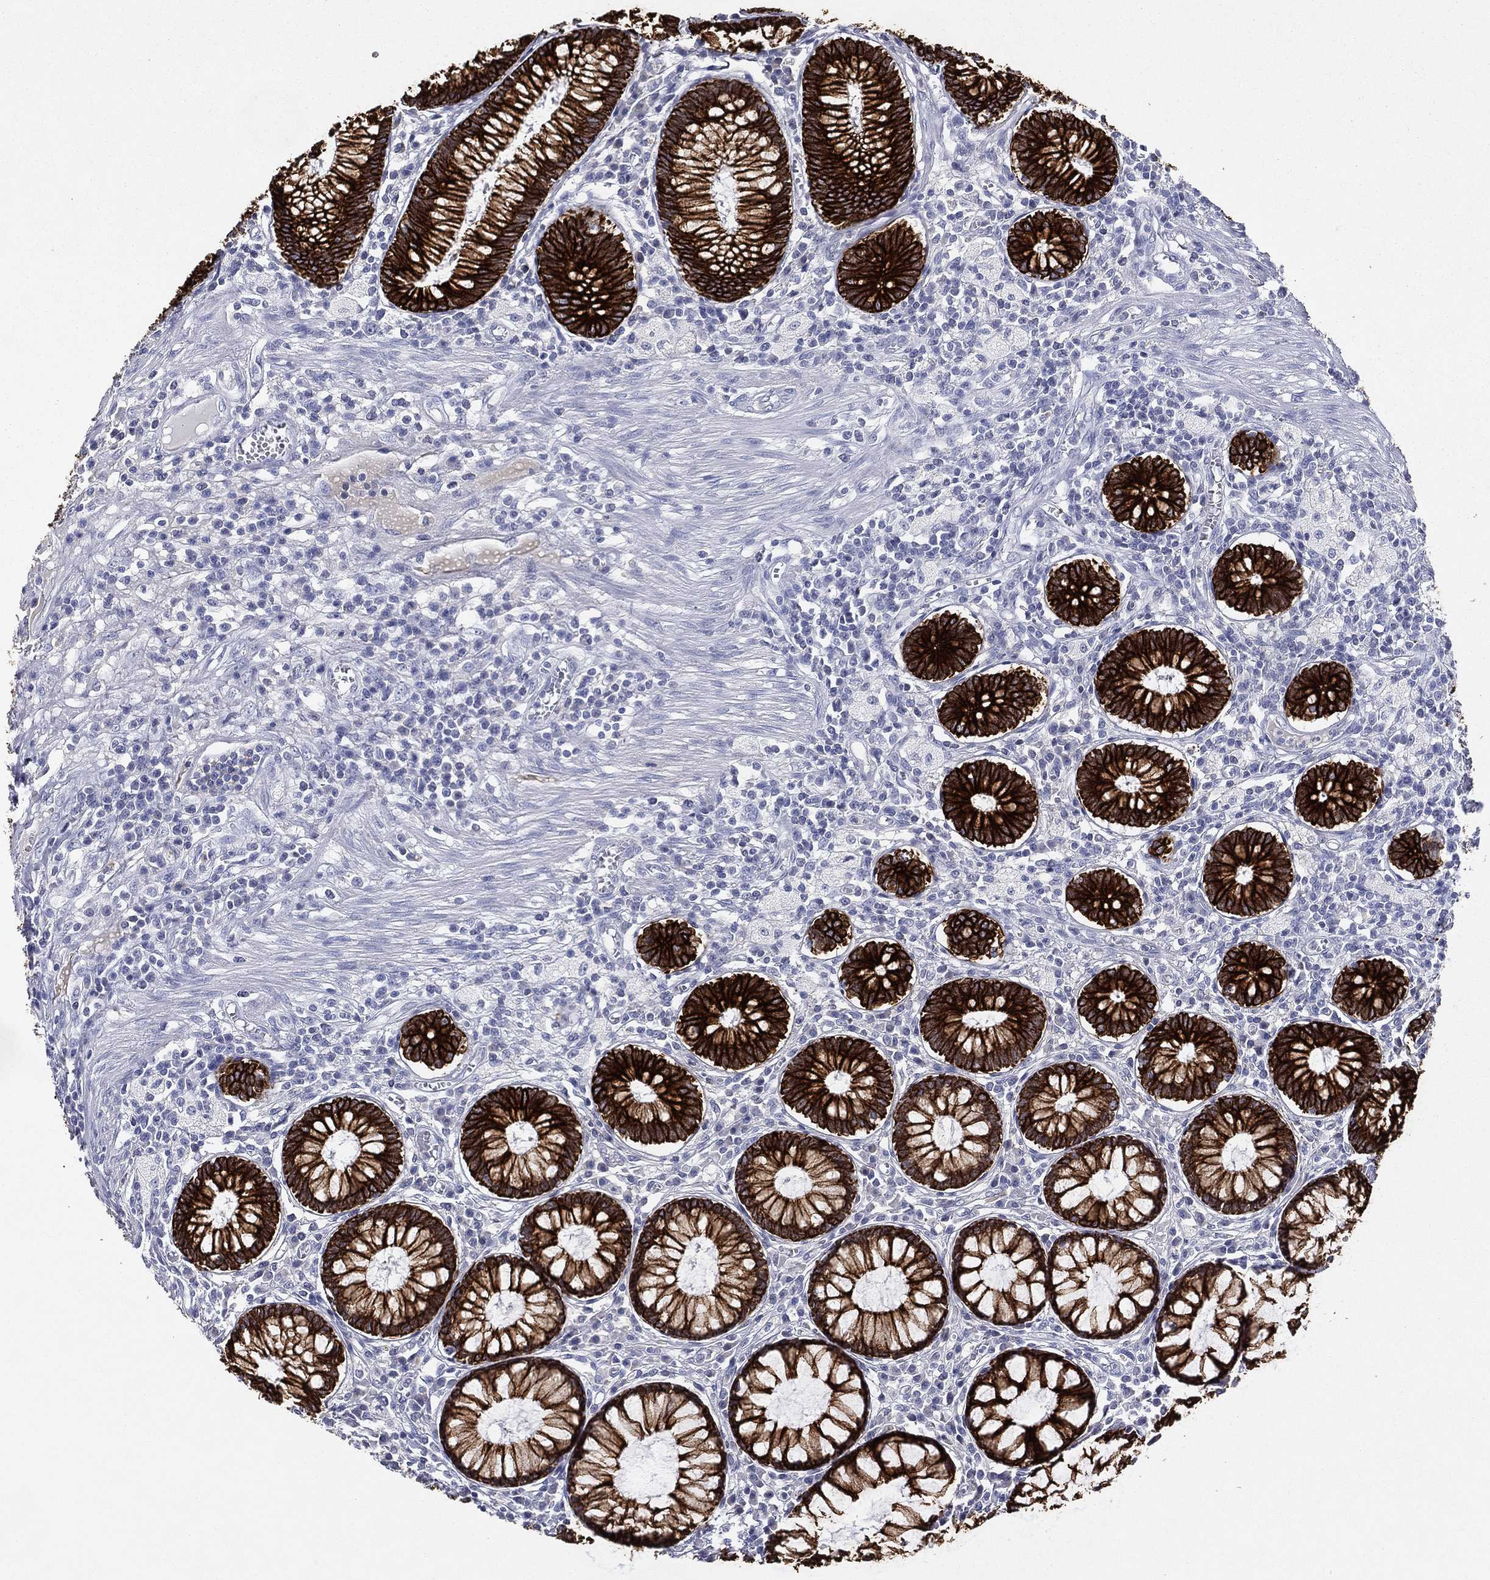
{"staining": {"intensity": "negative", "quantity": "none", "location": "none"}, "tissue": "colon", "cell_type": "Endothelial cells", "image_type": "normal", "snomed": [{"axis": "morphology", "description": "Normal tissue, NOS"}, {"axis": "topography", "description": "Colon"}], "caption": "Immunohistochemistry (IHC) of benign human colon reveals no staining in endothelial cells.", "gene": "KRT7", "patient": {"sex": "male", "age": 65}}